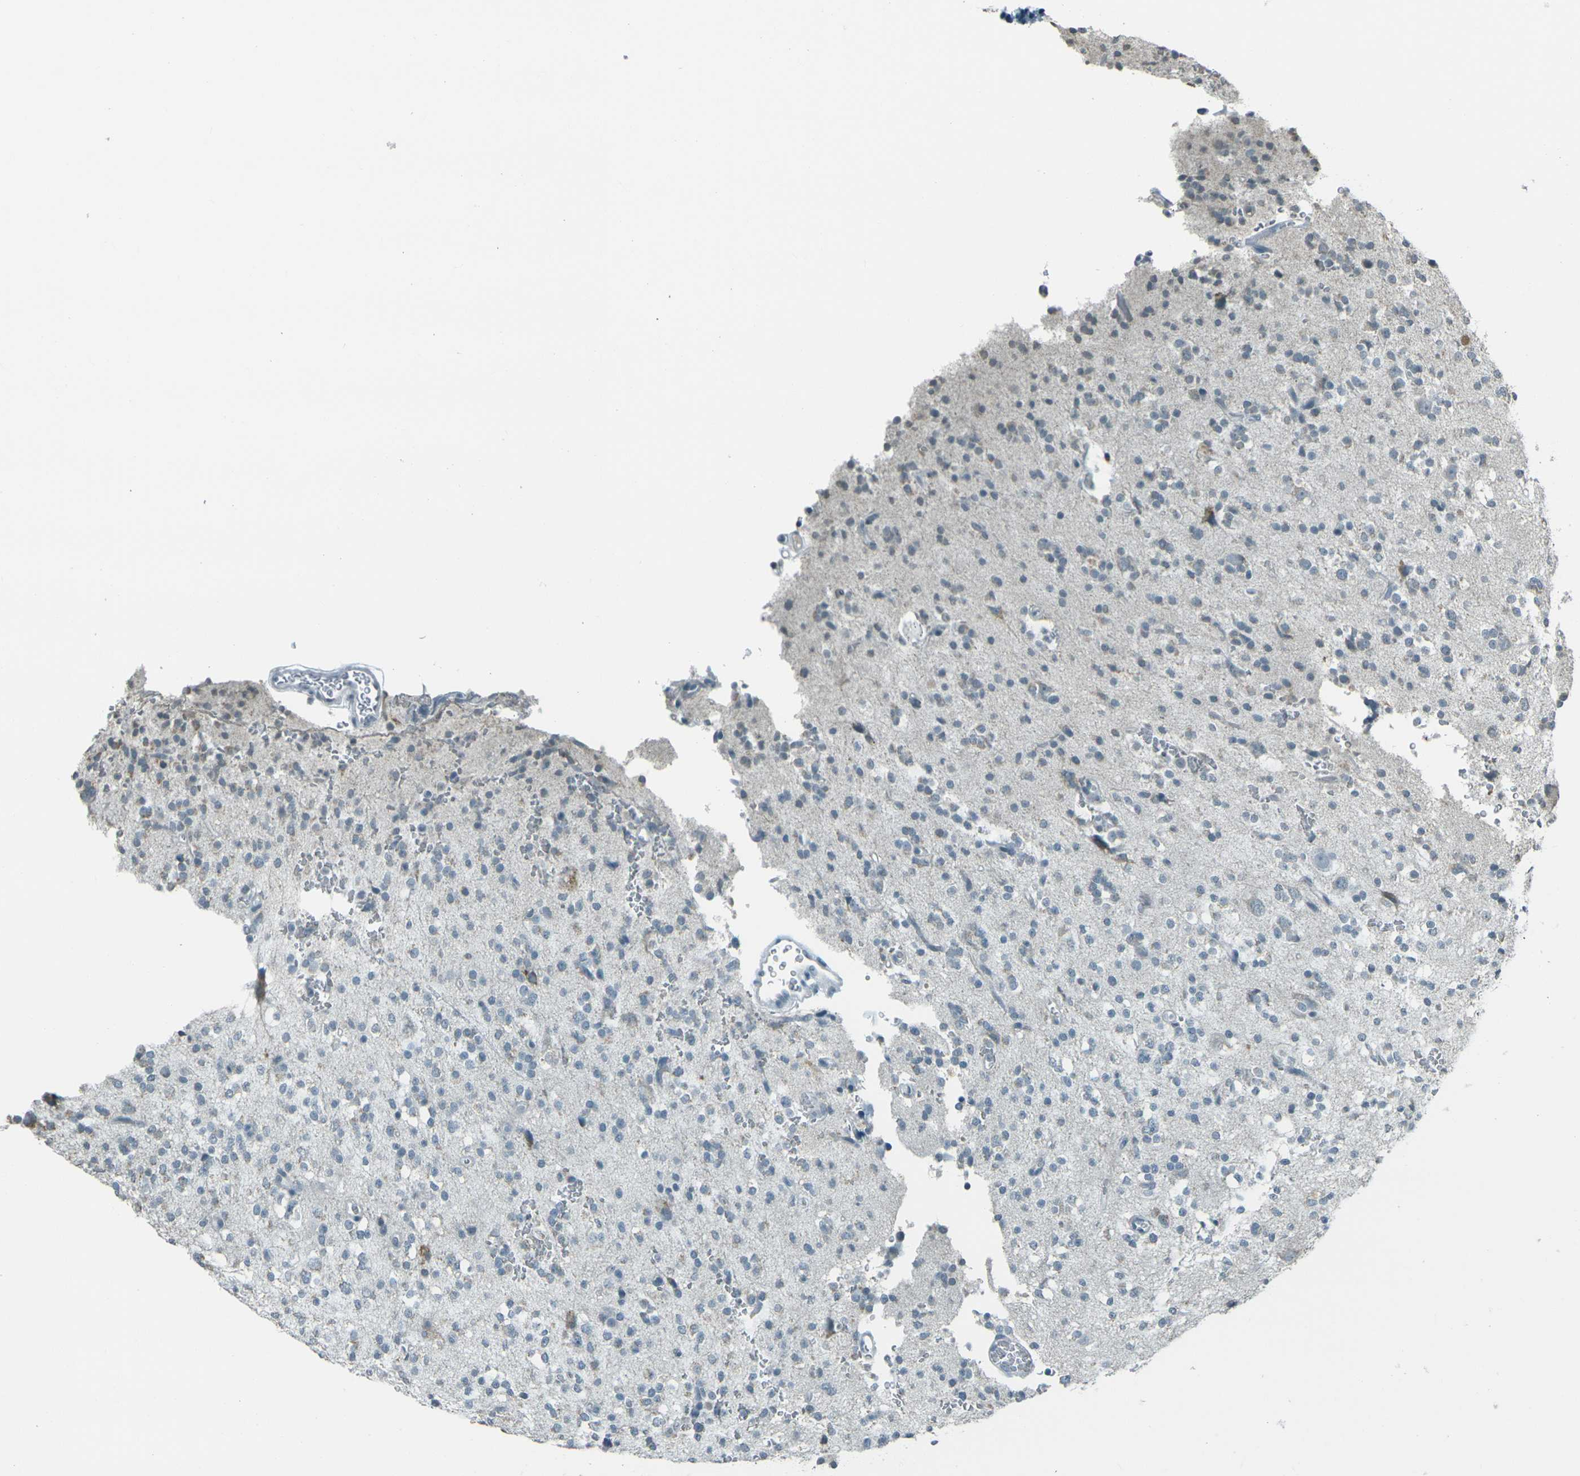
{"staining": {"intensity": "moderate", "quantity": "<25%", "location": "cytoplasmic/membranous"}, "tissue": "glioma", "cell_type": "Tumor cells", "image_type": "cancer", "snomed": [{"axis": "morphology", "description": "Glioma, malignant, High grade"}, {"axis": "topography", "description": "Brain"}], "caption": "DAB (3,3'-diaminobenzidine) immunohistochemical staining of glioma exhibits moderate cytoplasmic/membranous protein positivity in about <25% of tumor cells.", "gene": "H2BC1", "patient": {"sex": "male", "age": 47}}